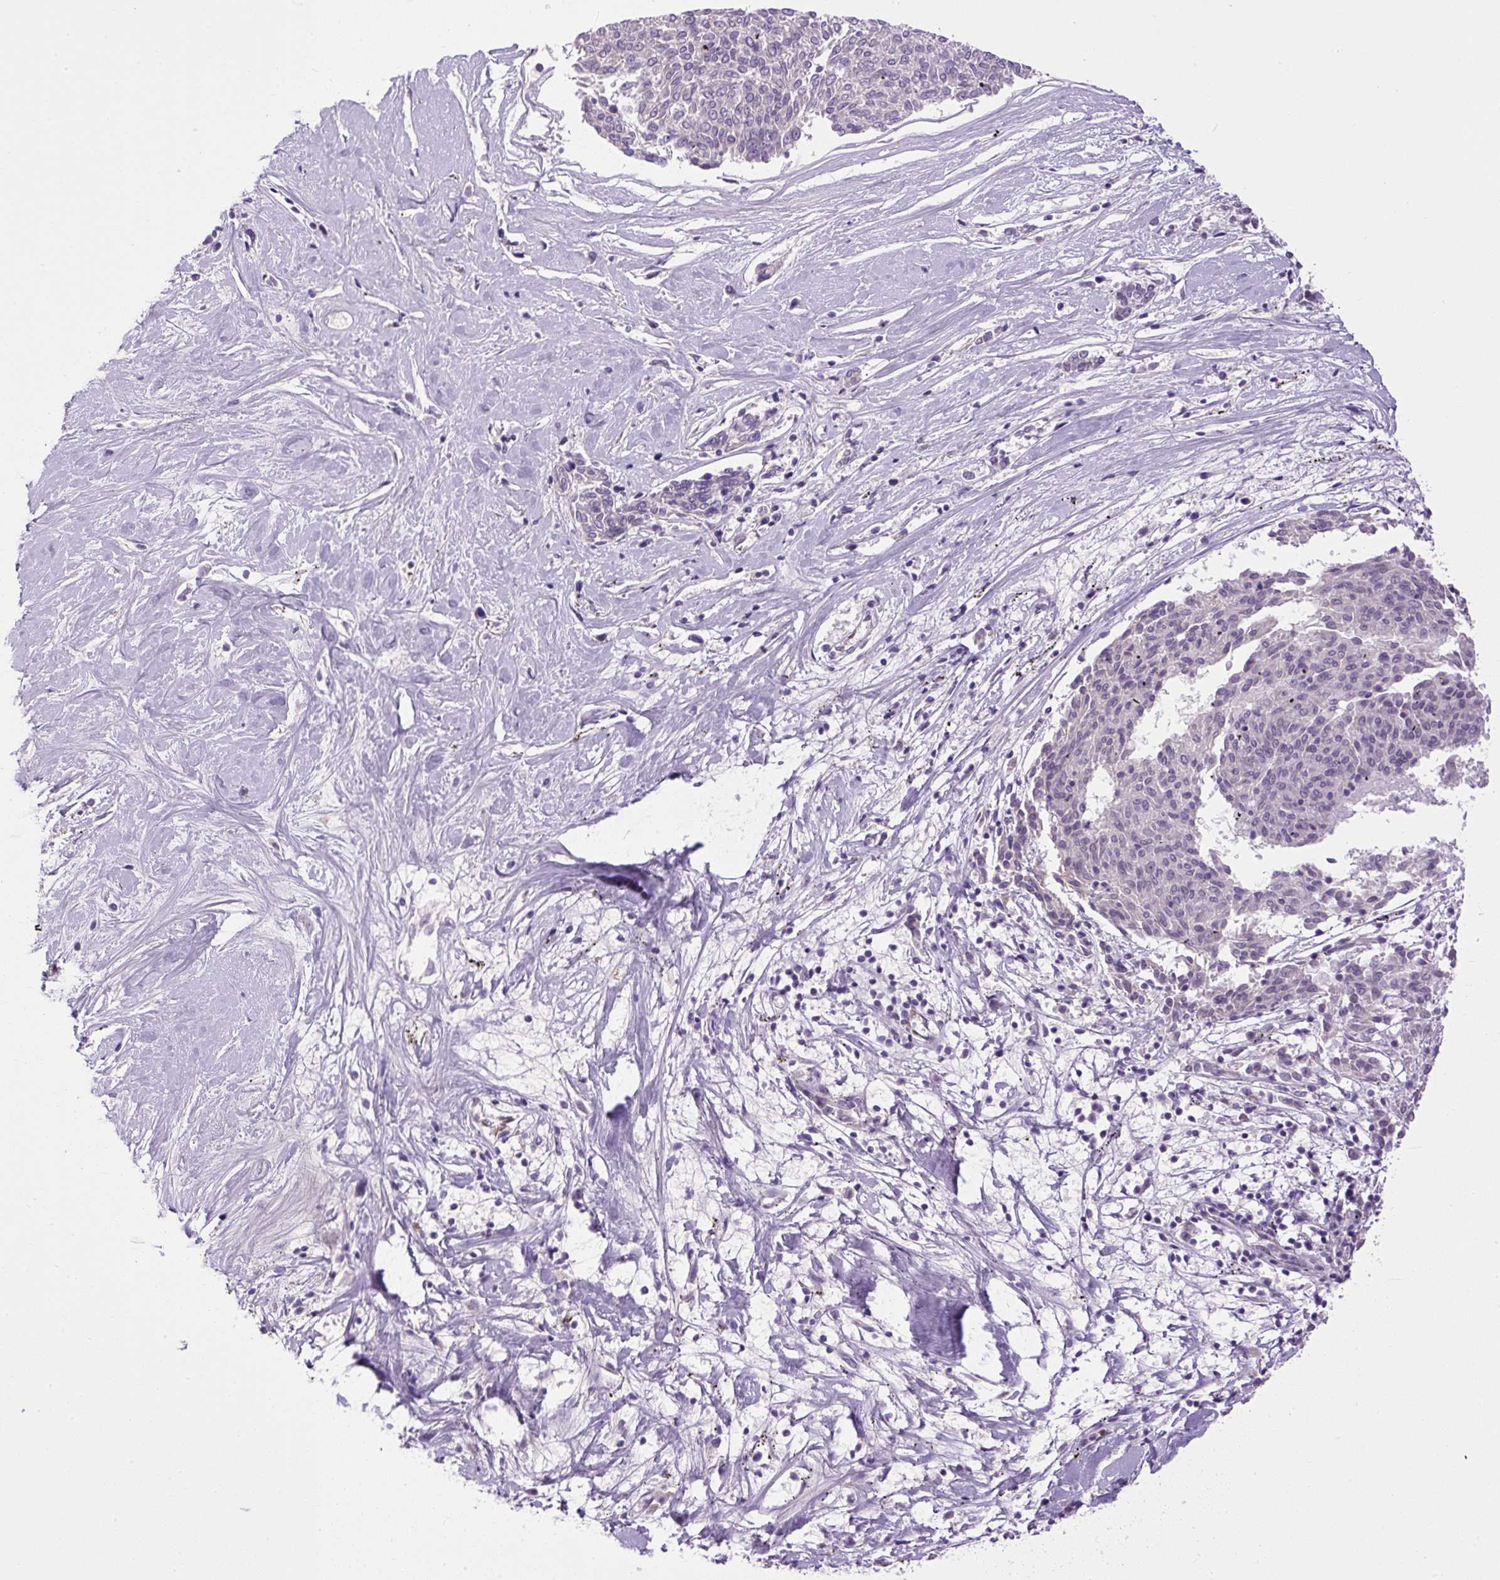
{"staining": {"intensity": "negative", "quantity": "none", "location": "none"}, "tissue": "melanoma", "cell_type": "Tumor cells", "image_type": "cancer", "snomed": [{"axis": "morphology", "description": "Malignant melanoma, NOS"}, {"axis": "topography", "description": "Skin"}], "caption": "Tumor cells are negative for protein expression in human melanoma.", "gene": "VWA7", "patient": {"sex": "female", "age": 72}}